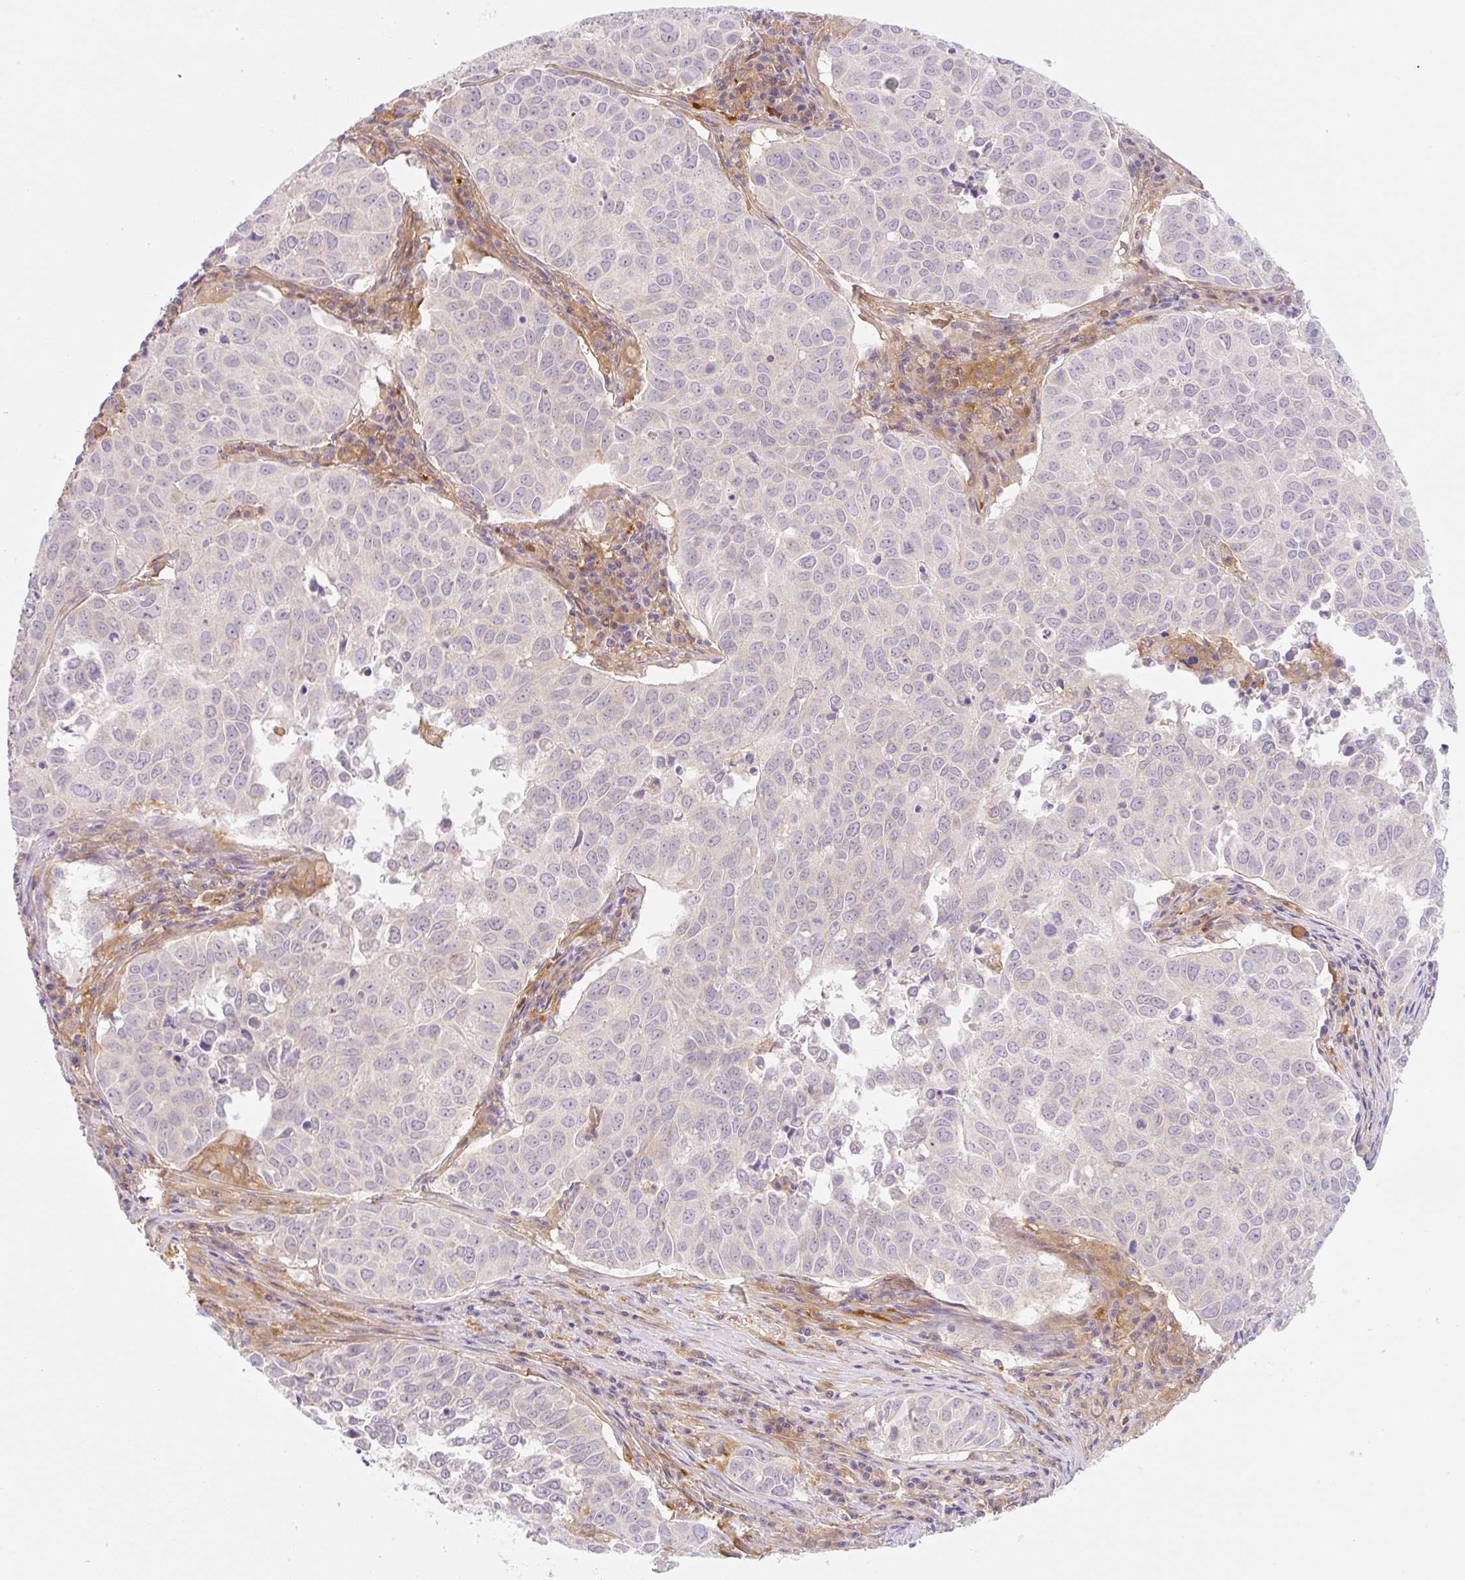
{"staining": {"intensity": "negative", "quantity": "none", "location": "none"}, "tissue": "lung cancer", "cell_type": "Tumor cells", "image_type": "cancer", "snomed": [{"axis": "morphology", "description": "Adenocarcinoma, NOS"}, {"axis": "topography", "description": "Lung"}], "caption": "An IHC histopathology image of adenocarcinoma (lung) is shown. There is no staining in tumor cells of adenocarcinoma (lung).", "gene": "OMA1", "patient": {"sex": "female", "age": 50}}